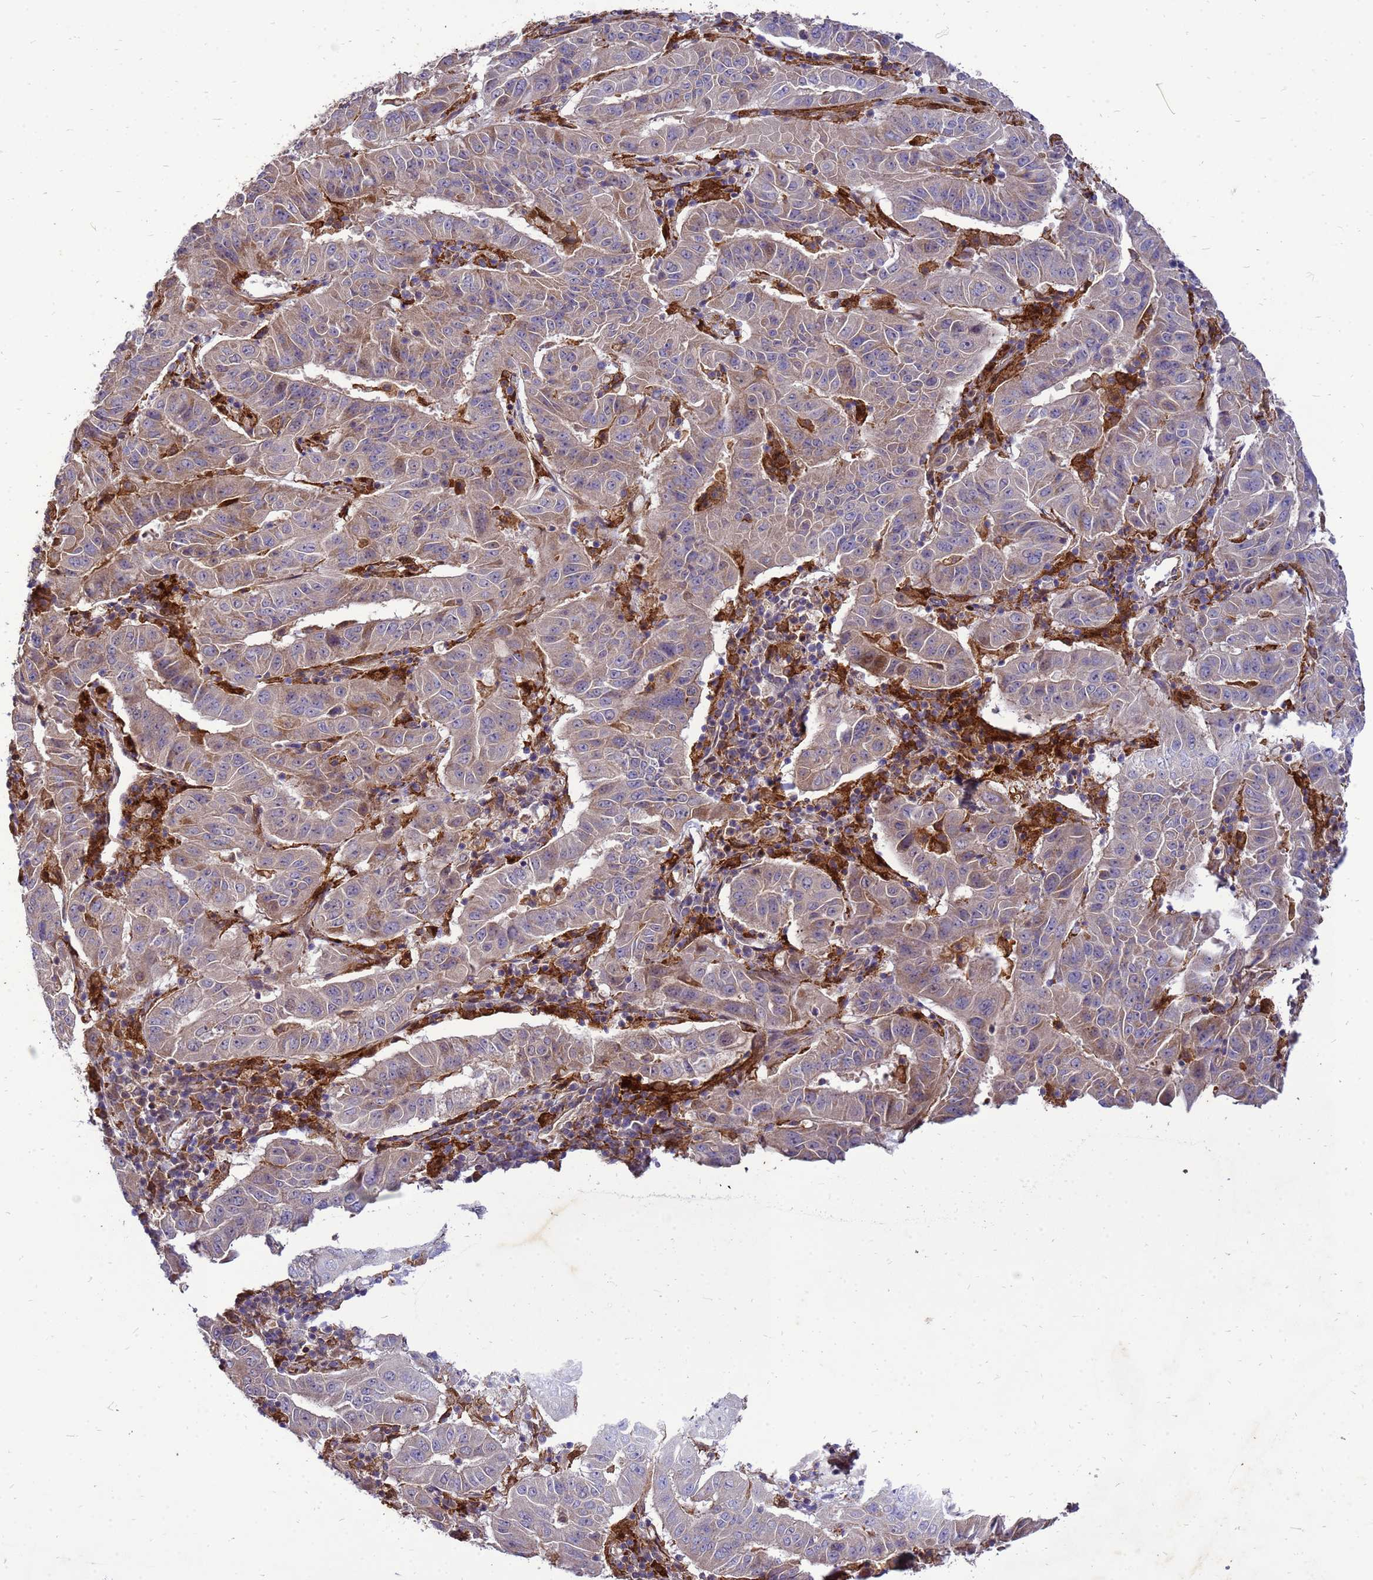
{"staining": {"intensity": "weak", "quantity": ">75%", "location": "cytoplasmic/membranous"}, "tissue": "pancreatic cancer", "cell_type": "Tumor cells", "image_type": "cancer", "snomed": [{"axis": "morphology", "description": "Adenocarcinoma, NOS"}, {"axis": "topography", "description": "Pancreas"}], "caption": "Adenocarcinoma (pancreatic) stained with DAB (3,3'-diaminobenzidine) immunohistochemistry (IHC) exhibits low levels of weak cytoplasmic/membranous positivity in approximately >75% of tumor cells. (Brightfield microscopy of DAB IHC at high magnification).", "gene": "RNF215", "patient": {"sex": "male", "age": 63}}